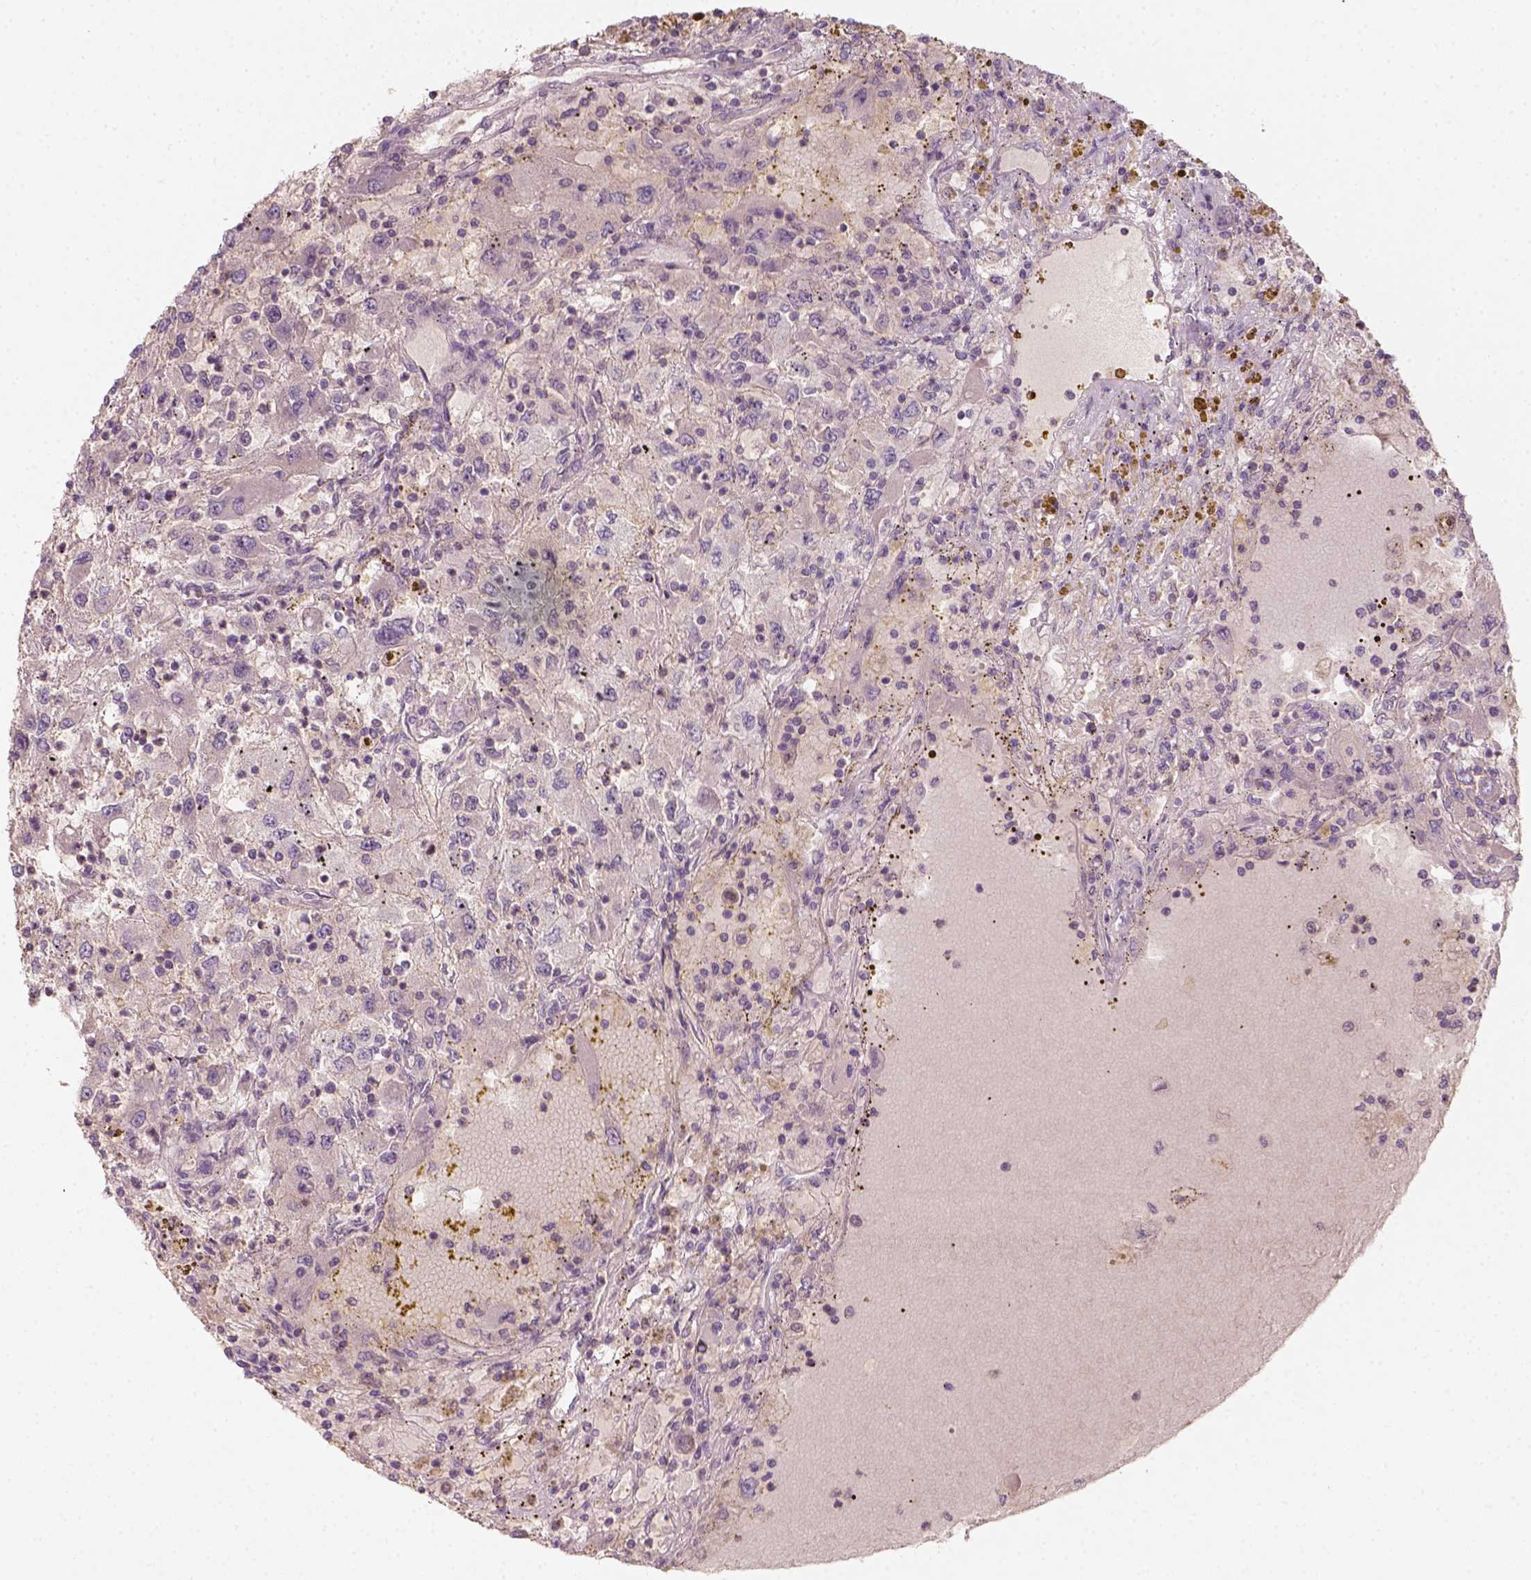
{"staining": {"intensity": "negative", "quantity": "none", "location": "none"}, "tissue": "renal cancer", "cell_type": "Tumor cells", "image_type": "cancer", "snomed": [{"axis": "morphology", "description": "Adenocarcinoma, NOS"}, {"axis": "topography", "description": "Kidney"}], "caption": "IHC image of human adenocarcinoma (renal) stained for a protein (brown), which demonstrates no staining in tumor cells.", "gene": "AQP9", "patient": {"sex": "female", "age": 67}}